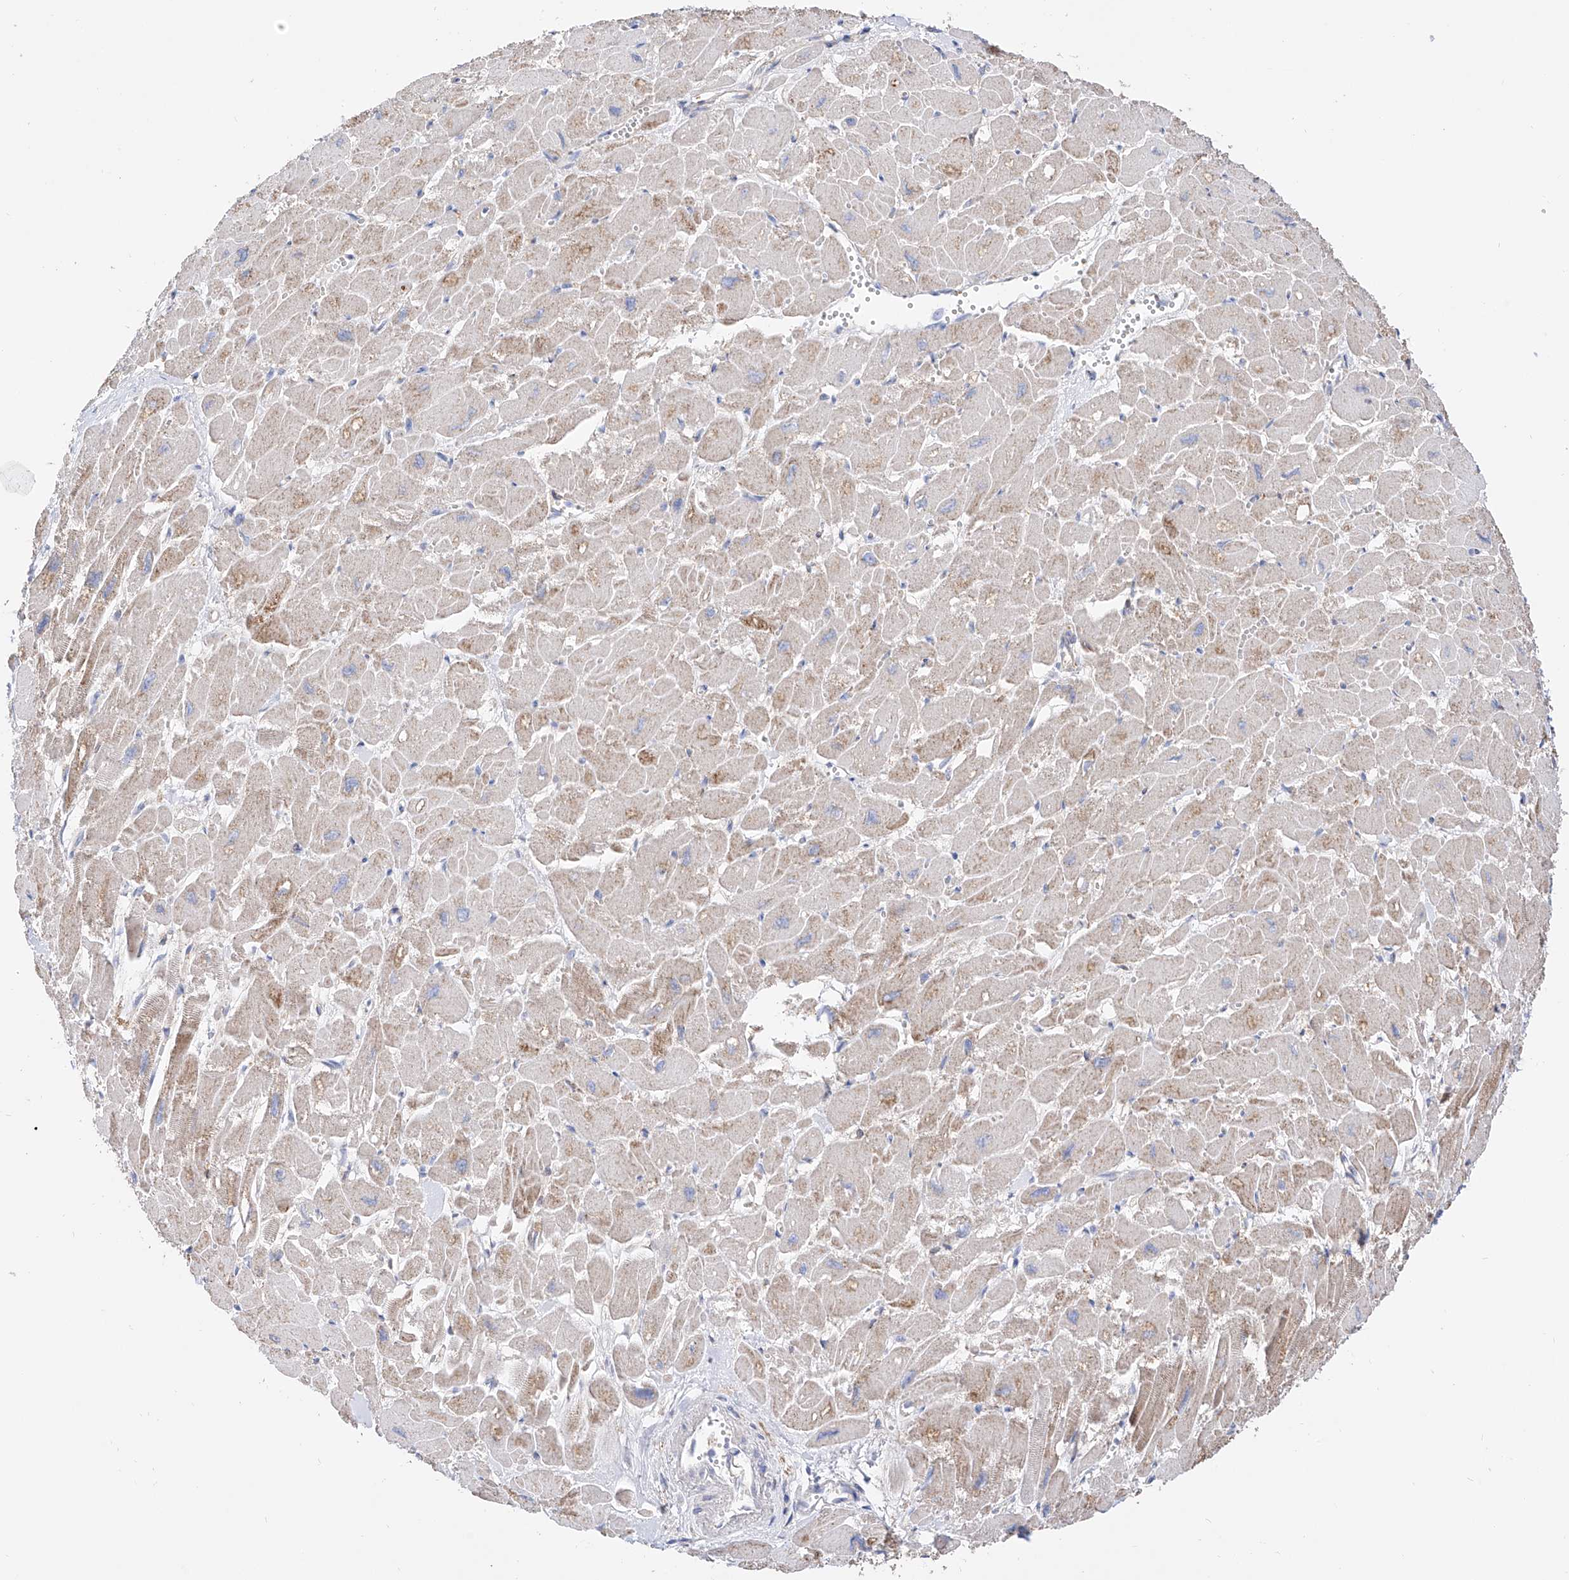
{"staining": {"intensity": "moderate", "quantity": "25%-75%", "location": "cytoplasmic/membranous"}, "tissue": "heart muscle", "cell_type": "Cardiomyocytes", "image_type": "normal", "snomed": [{"axis": "morphology", "description": "Normal tissue, NOS"}, {"axis": "topography", "description": "Heart"}], "caption": "Approximately 25%-75% of cardiomyocytes in benign human heart muscle demonstrate moderate cytoplasmic/membranous protein staining as visualized by brown immunohistochemical staining.", "gene": "ZNF653", "patient": {"sex": "male", "age": 54}}